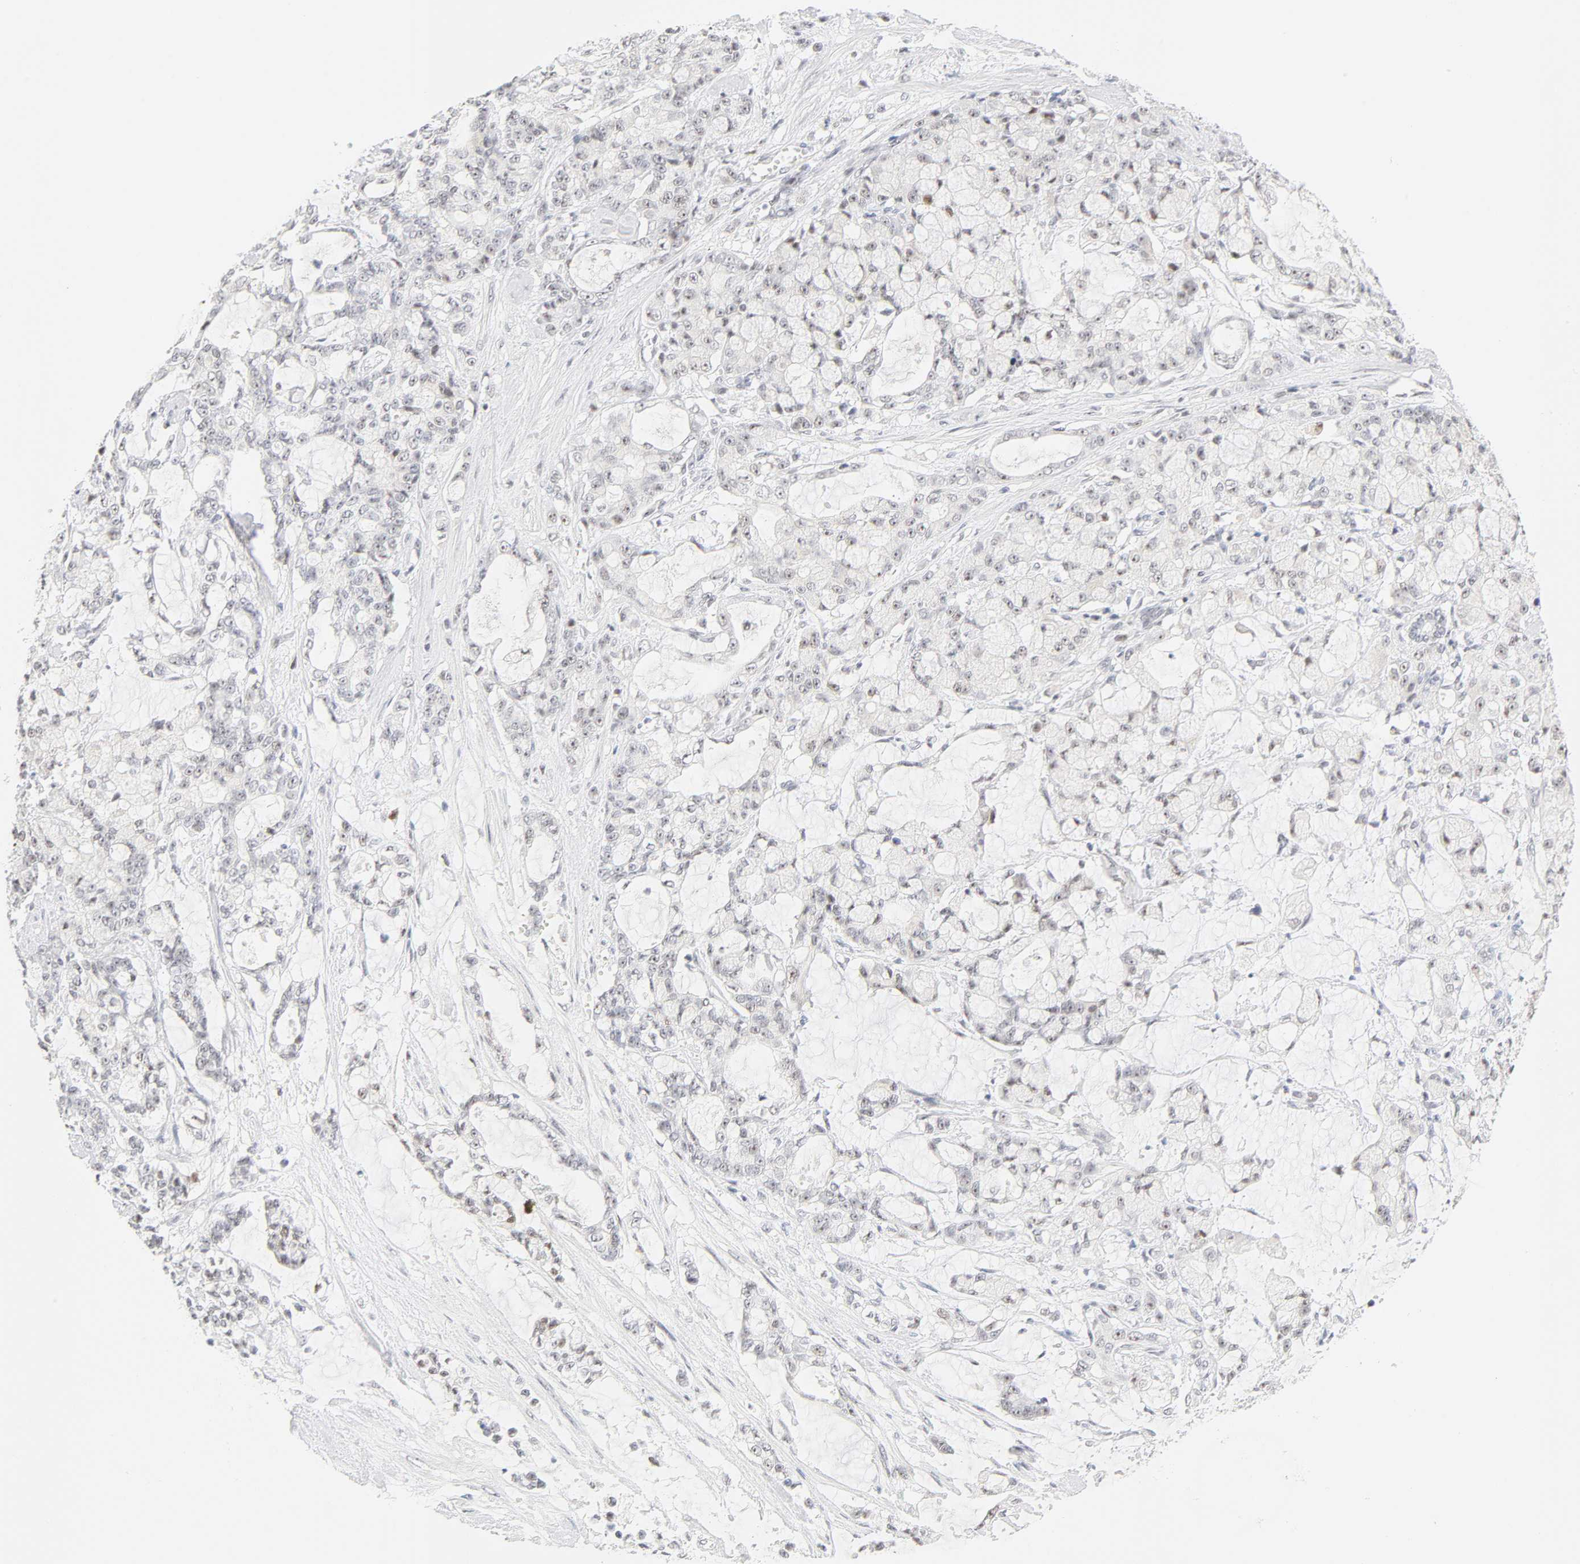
{"staining": {"intensity": "weak", "quantity": "<25%", "location": "nuclear"}, "tissue": "pancreatic cancer", "cell_type": "Tumor cells", "image_type": "cancer", "snomed": [{"axis": "morphology", "description": "Adenocarcinoma, NOS"}, {"axis": "topography", "description": "Pancreas"}], "caption": "Pancreatic adenocarcinoma was stained to show a protein in brown. There is no significant positivity in tumor cells.", "gene": "MNAT1", "patient": {"sex": "female", "age": 73}}